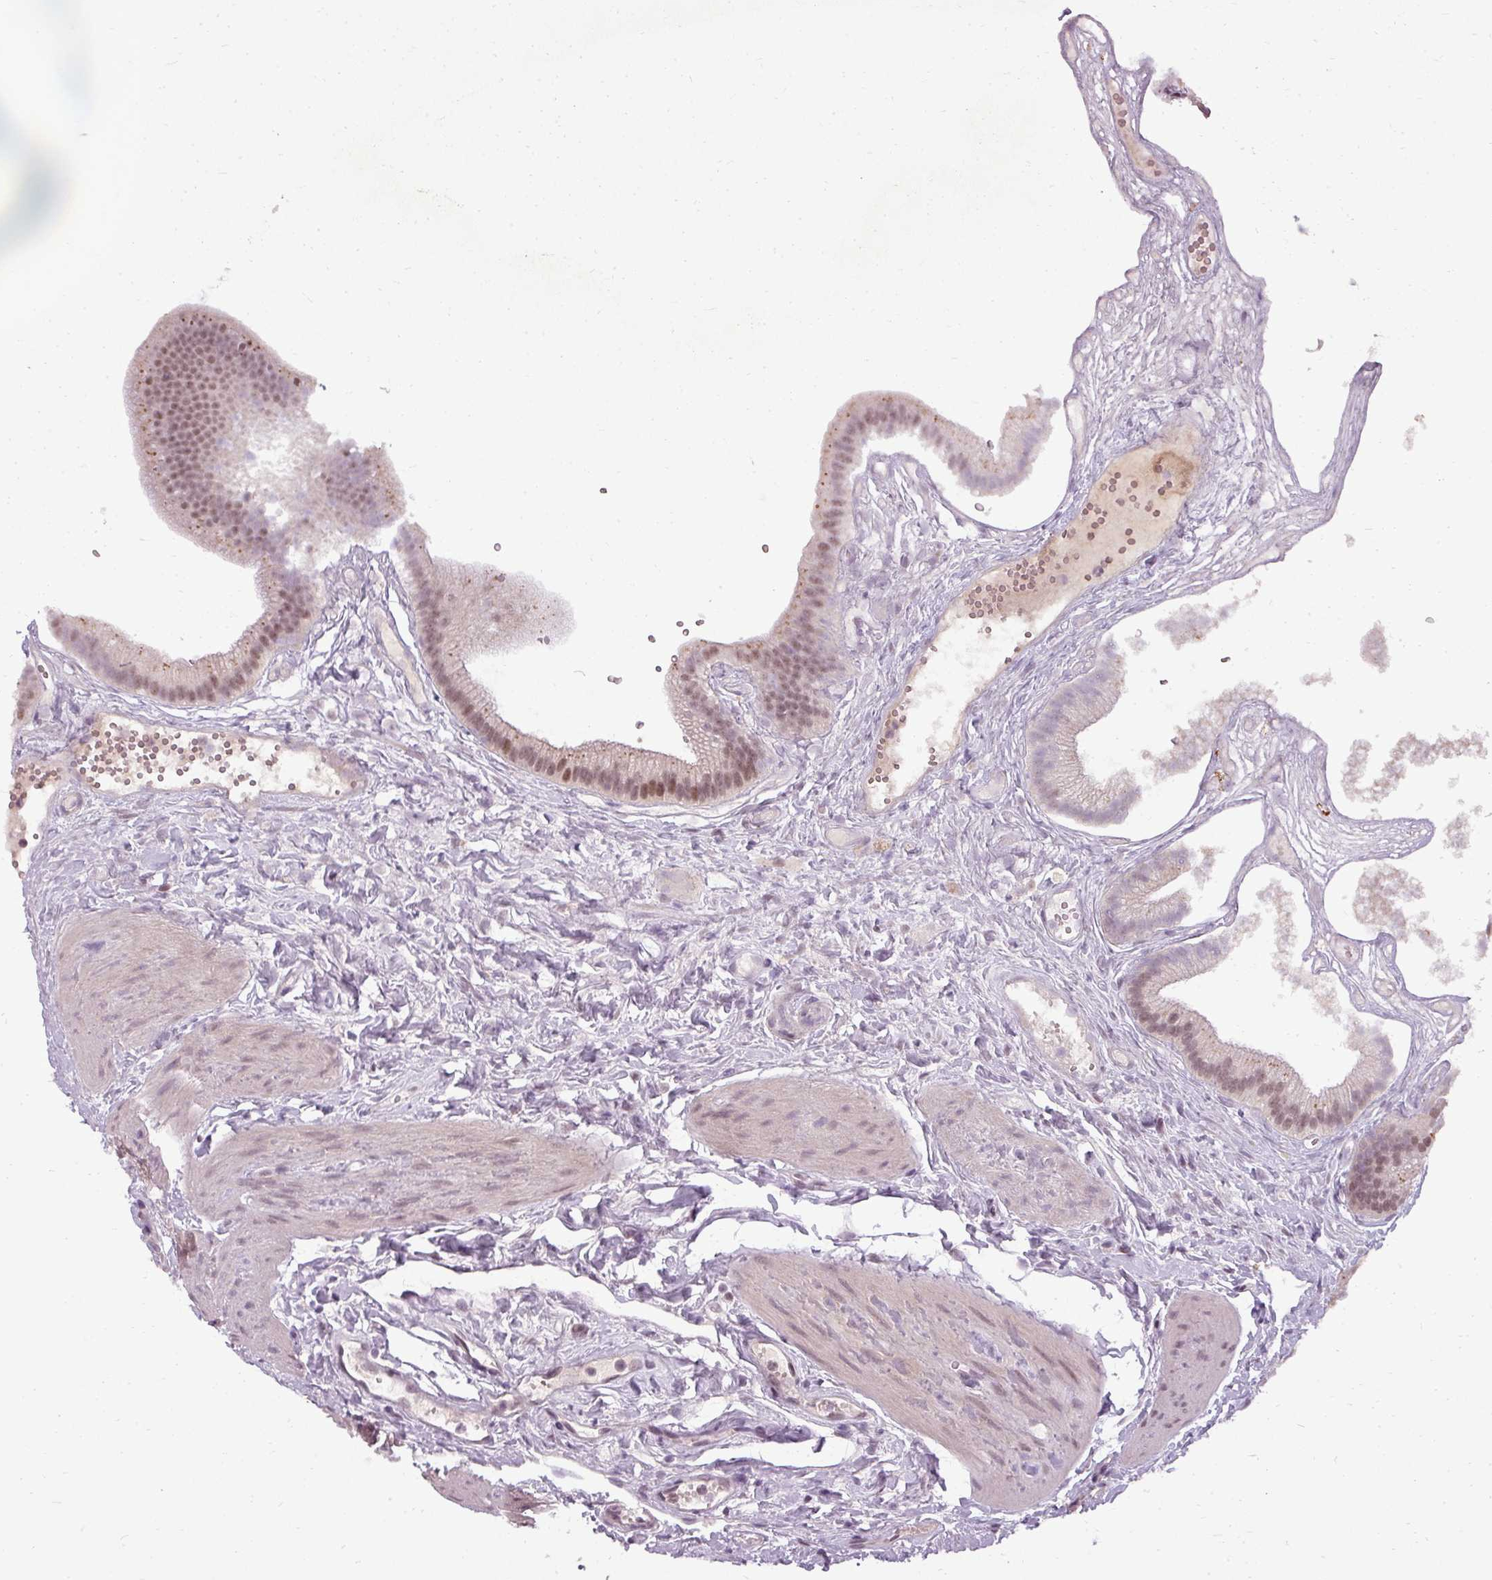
{"staining": {"intensity": "moderate", "quantity": ">75%", "location": "cytoplasmic/membranous,nuclear"}, "tissue": "gallbladder", "cell_type": "Glandular cells", "image_type": "normal", "snomed": [{"axis": "morphology", "description": "Normal tissue, NOS"}, {"axis": "topography", "description": "Gallbladder"}], "caption": "Gallbladder was stained to show a protein in brown. There is medium levels of moderate cytoplasmic/membranous,nuclear staining in approximately >75% of glandular cells.", "gene": "BCAS3", "patient": {"sex": "female", "age": 54}}